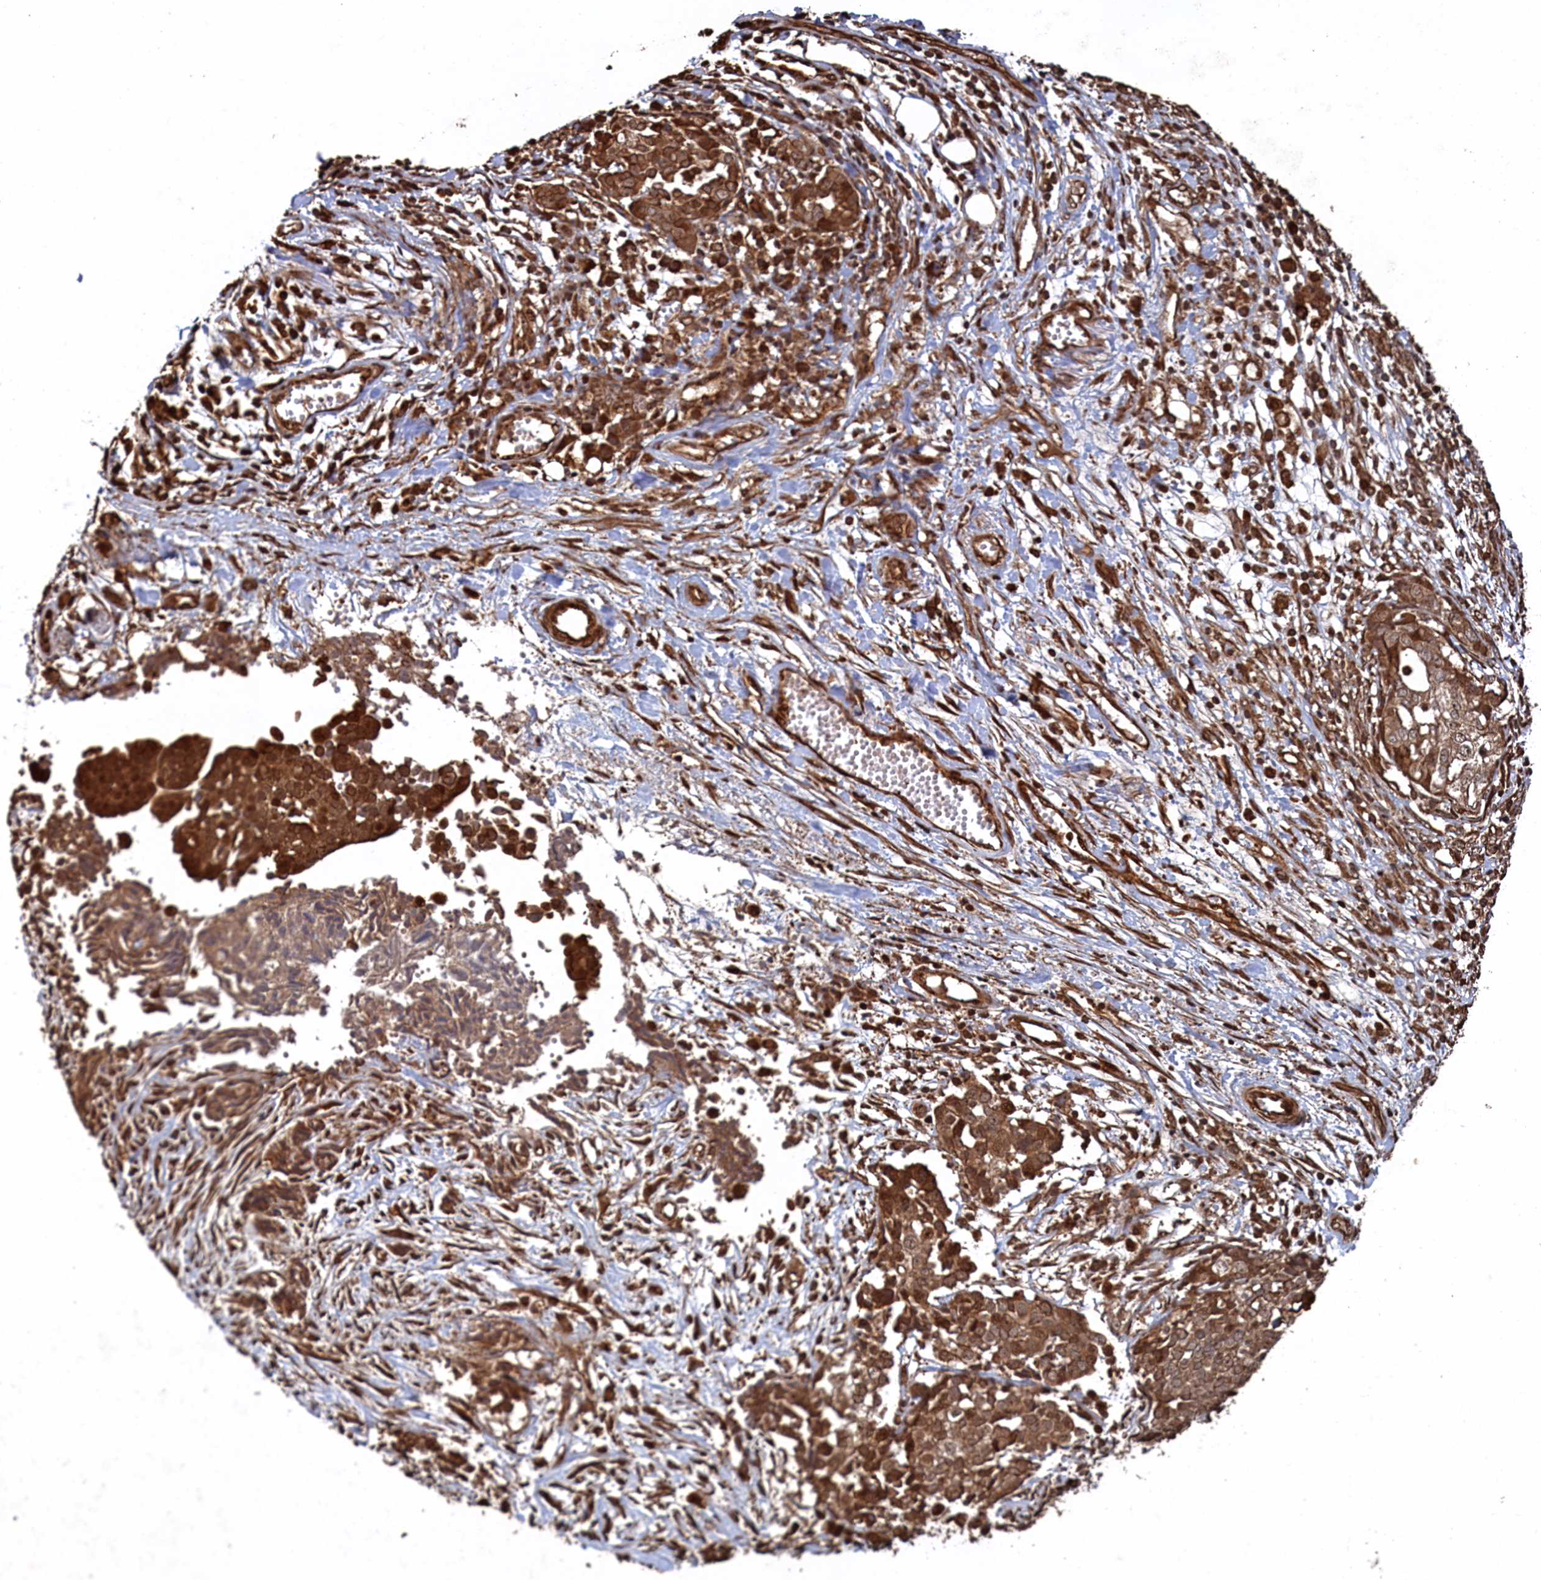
{"staining": {"intensity": "strong", "quantity": ">75%", "location": "cytoplasmic/membranous"}, "tissue": "ovarian cancer", "cell_type": "Tumor cells", "image_type": "cancer", "snomed": [{"axis": "morphology", "description": "Cystadenocarcinoma, serous, NOS"}, {"axis": "topography", "description": "Soft tissue"}, {"axis": "topography", "description": "Ovary"}], "caption": "A high amount of strong cytoplasmic/membranous staining is seen in about >75% of tumor cells in ovarian cancer tissue.", "gene": "PIGN", "patient": {"sex": "female", "age": 57}}